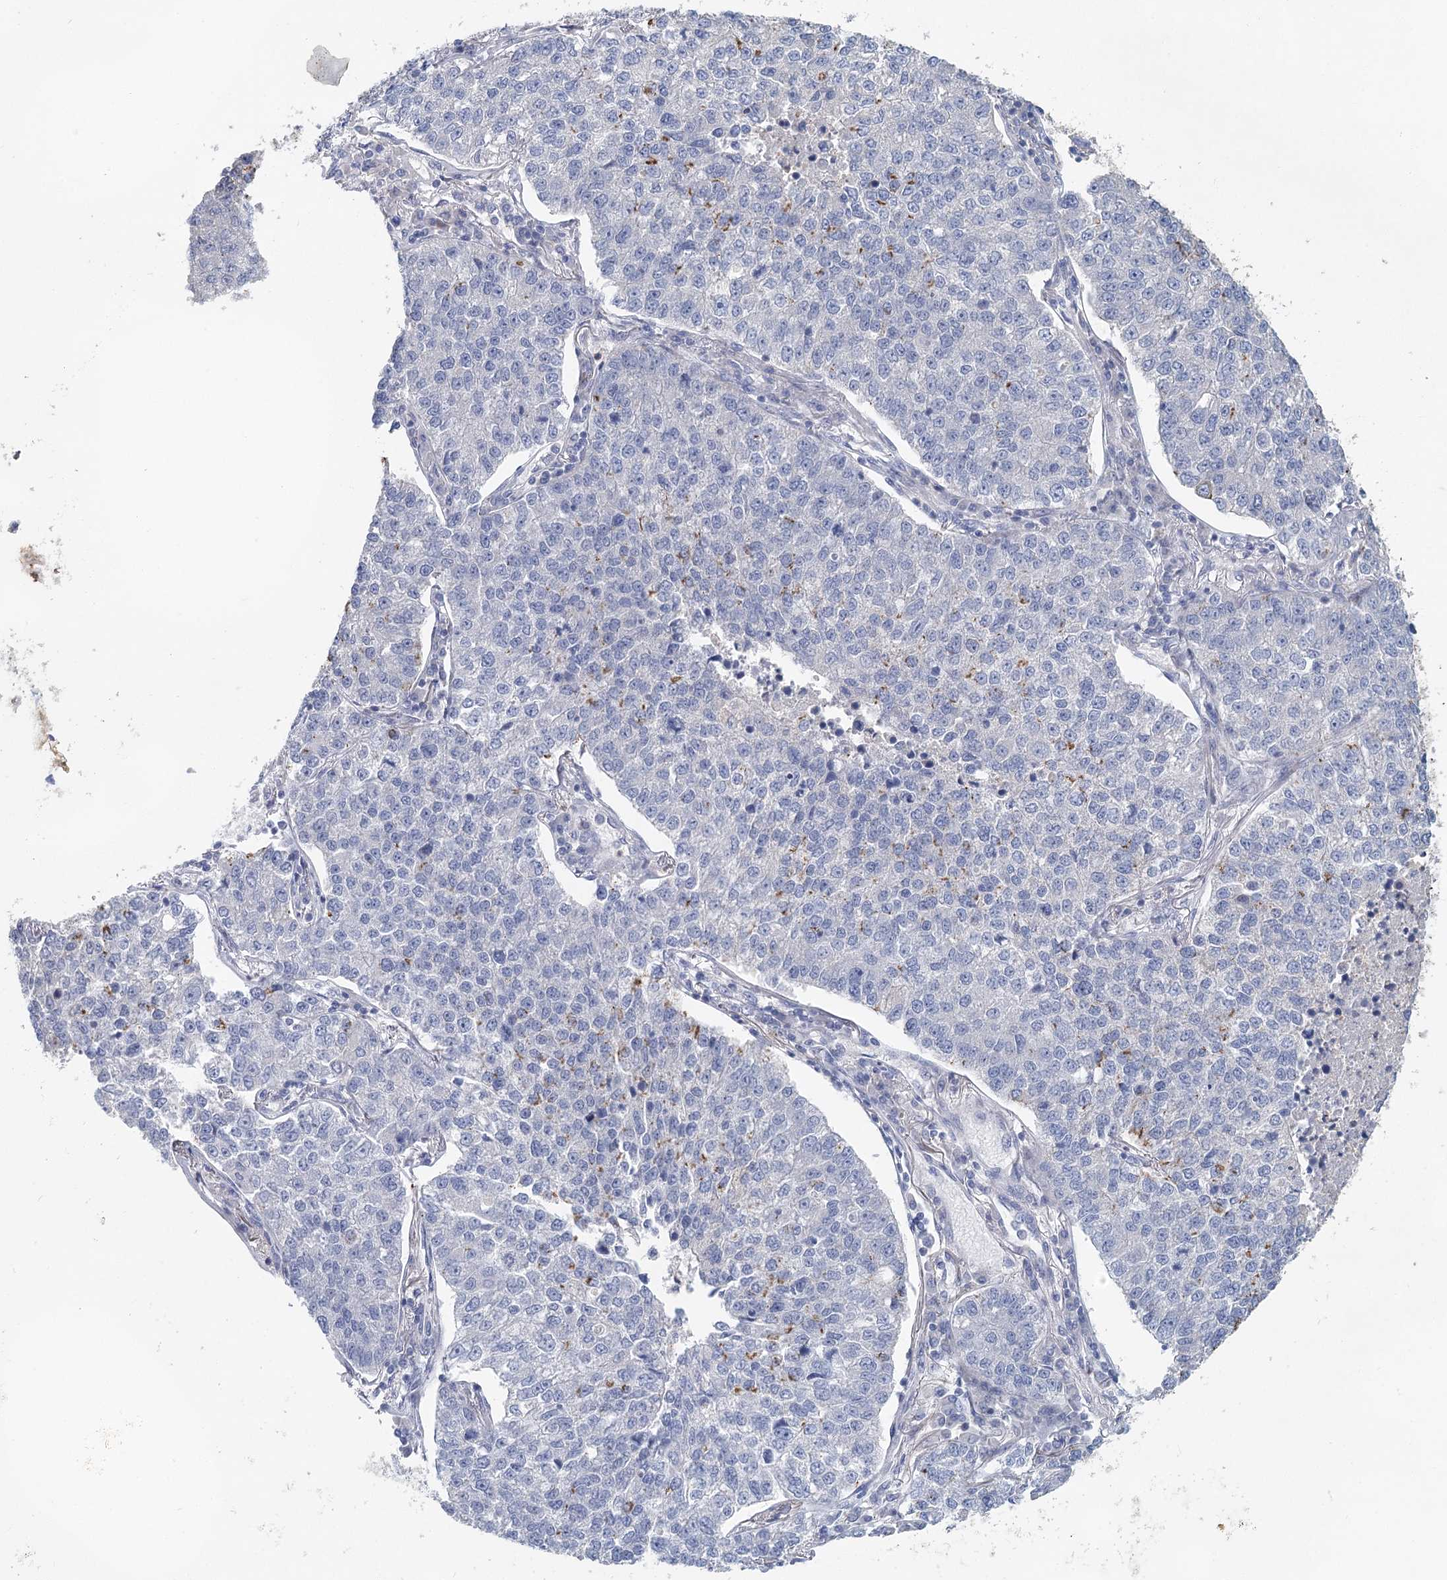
{"staining": {"intensity": "negative", "quantity": "none", "location": "none"}, "tissue": "lung cancer", "cell_type": "Tumor cells", "image_type": "cancer", "snomed": [{"axis": "morphology", "description": "Adenocarcinoma, NOS"}, {"axis": "topography", "description": "Lung"}], "caption": "An immunohistochemistry (IHC) micrograph of adenocarcinoma (lung) is shown. There is no staining in tumor cells of adenocarcinoma (lung). (Stains: DAB (3,3'-diaminobenzidine) immunohistochemistry (IHC) with hematoxylin counter stain, Microscopy: brightfield microscopy at high magnification).", "gene": "MYL6B", "patient": {"sex": "male", "age": 49}}